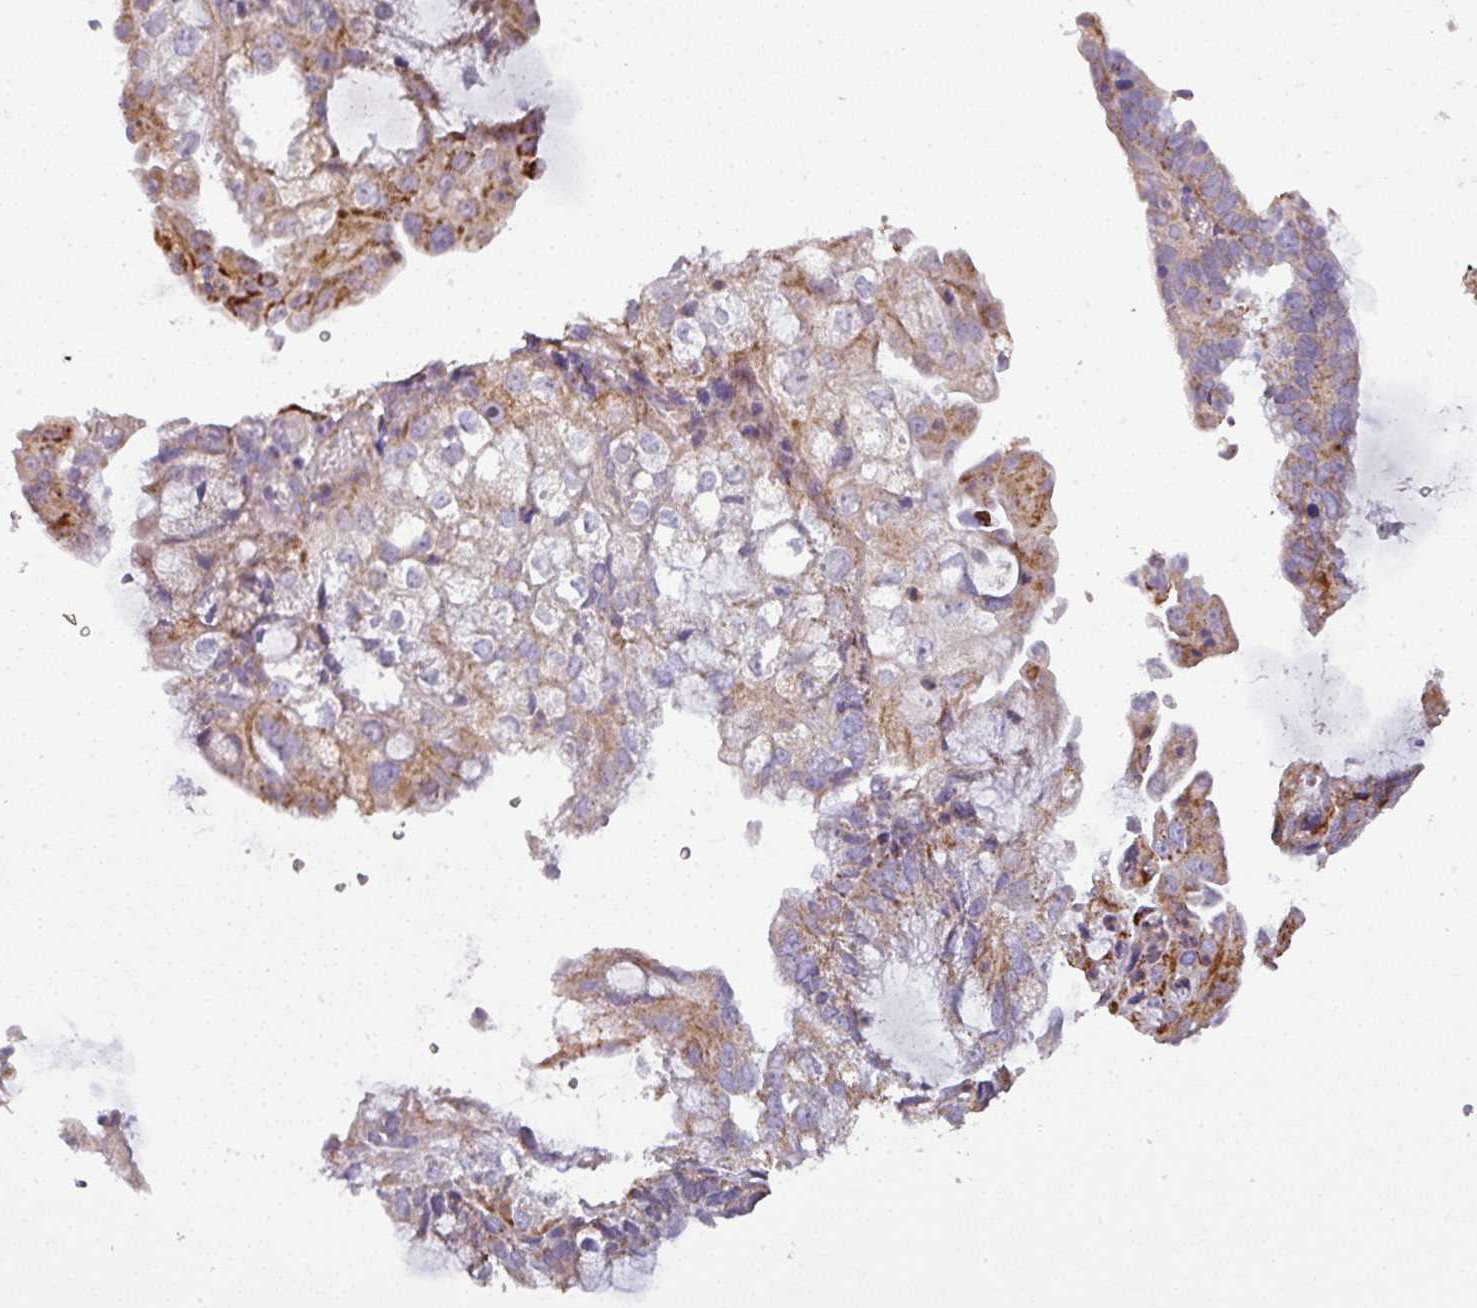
{"staining": {"intensity": "moderate", "quantity": "25%-75%", "location": "cytoplasmic/membranous"}, "tissue": "endometrial cancer", "cell_type": "Tumor cells", "image_type": "cancer", "snomed": [{"axis": "morphology", "description": "Adenocarcinoma, NOS"}, {"axis": "topography", "description": "Endometrium"}], "caption": "A histopathology image showing moderate cytoplasmic/membranous staining in approximately 25%-75% of tumor cells in endometrial cancer, as visualized by brown immunohistochemical staining.", "gene": "PNMA6A", "patient": {"sex": "female", "age": 81}}